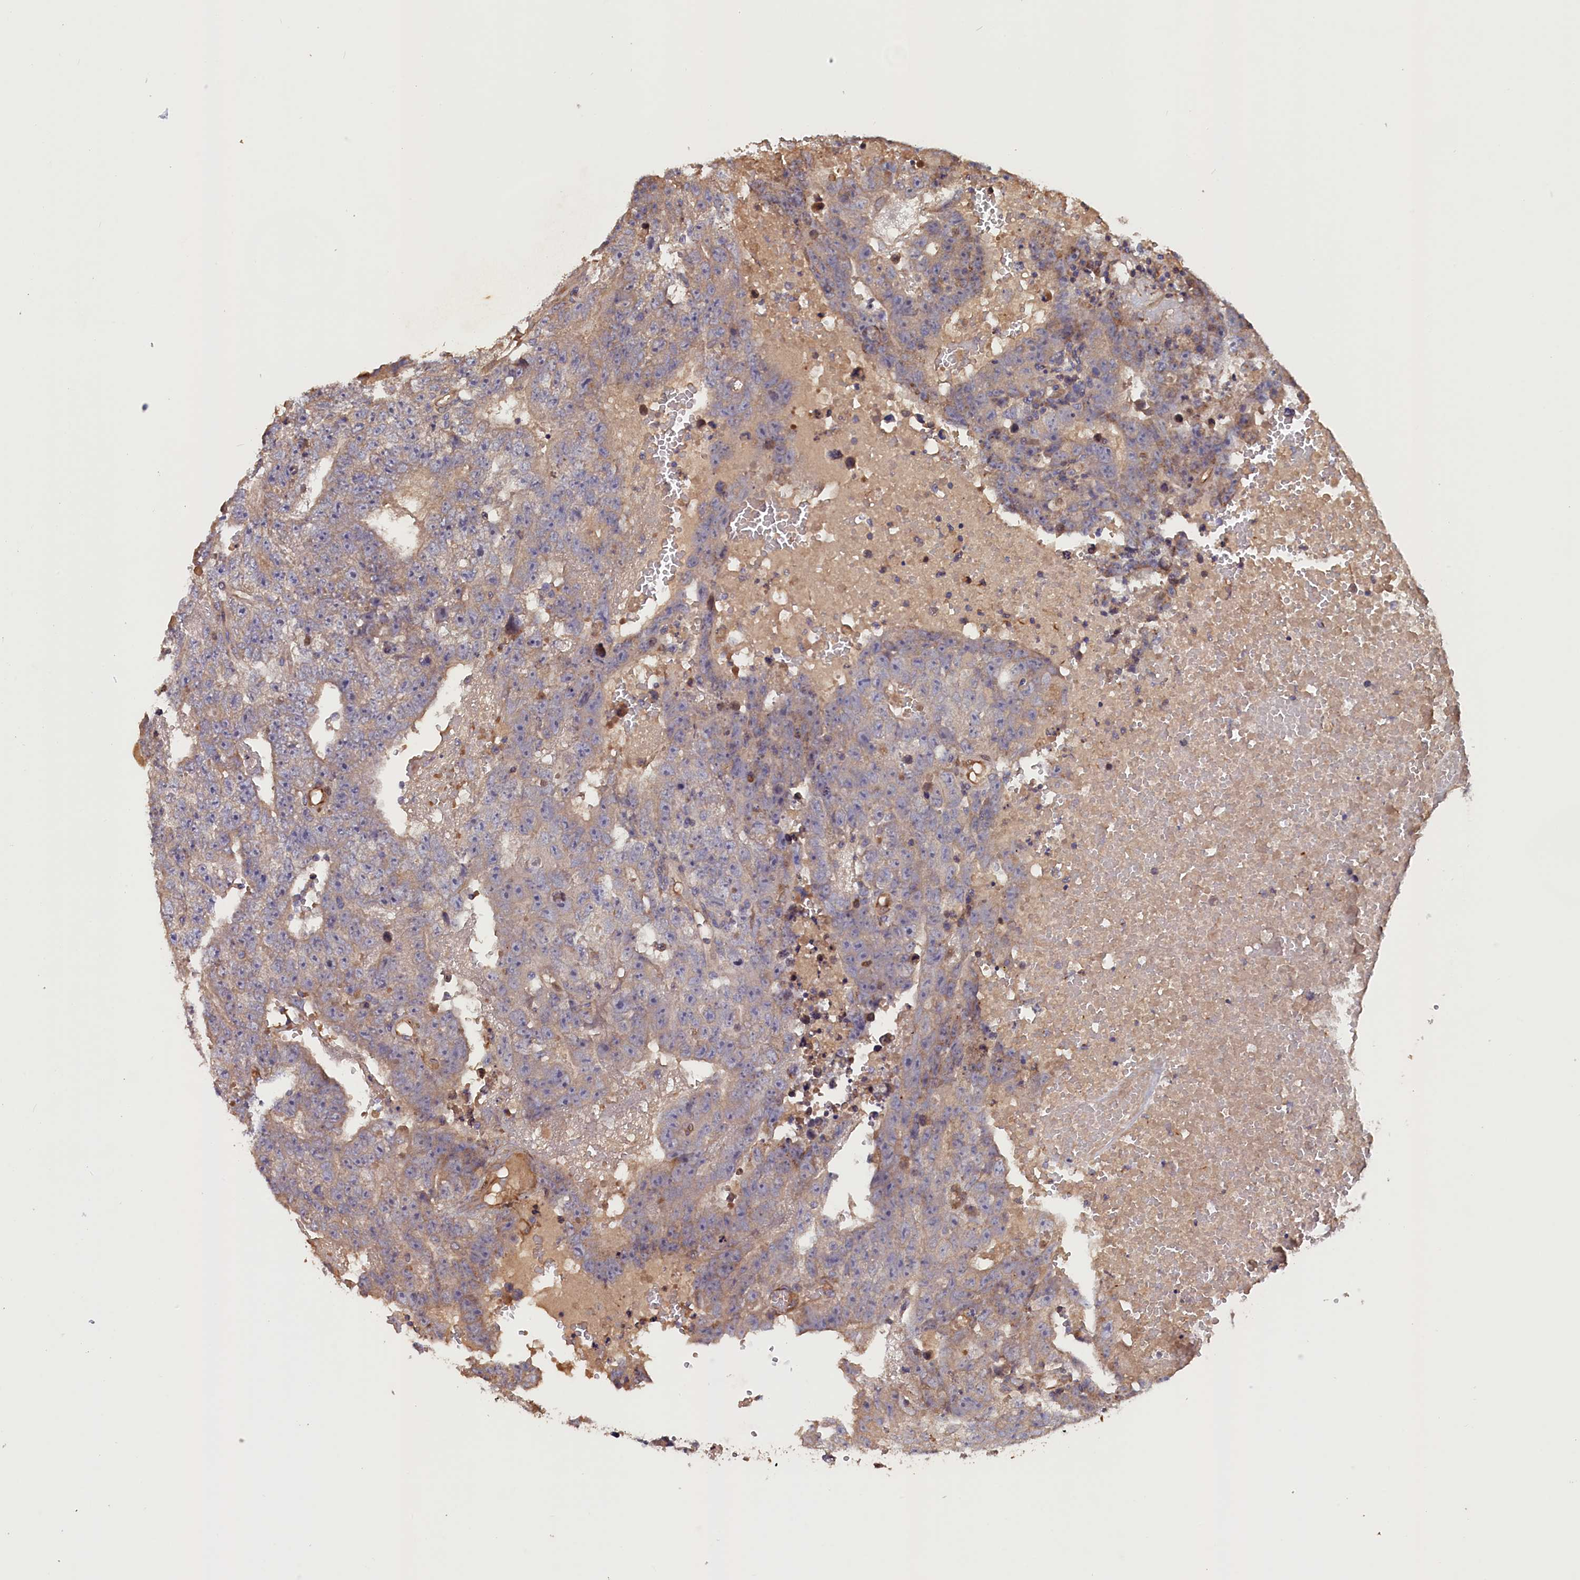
{"staining": {"intensity": "negative", "quantity": "none", "location": "none"}, "tissue": "testis cancer", "cell_type": "Tumor cells", "image_type": "cancer", "snomed": [{"axis": "morphology", "description": "Carcinoma, Embryonal, NOS"}, {"axis": "topography", "description": "Testis"}], "caption": "Testis cancer stained for a protein using IHC displays no positivity tumor cells.", "gene": "GREB1L", "patient": {"sex": "male", "age": 25}}